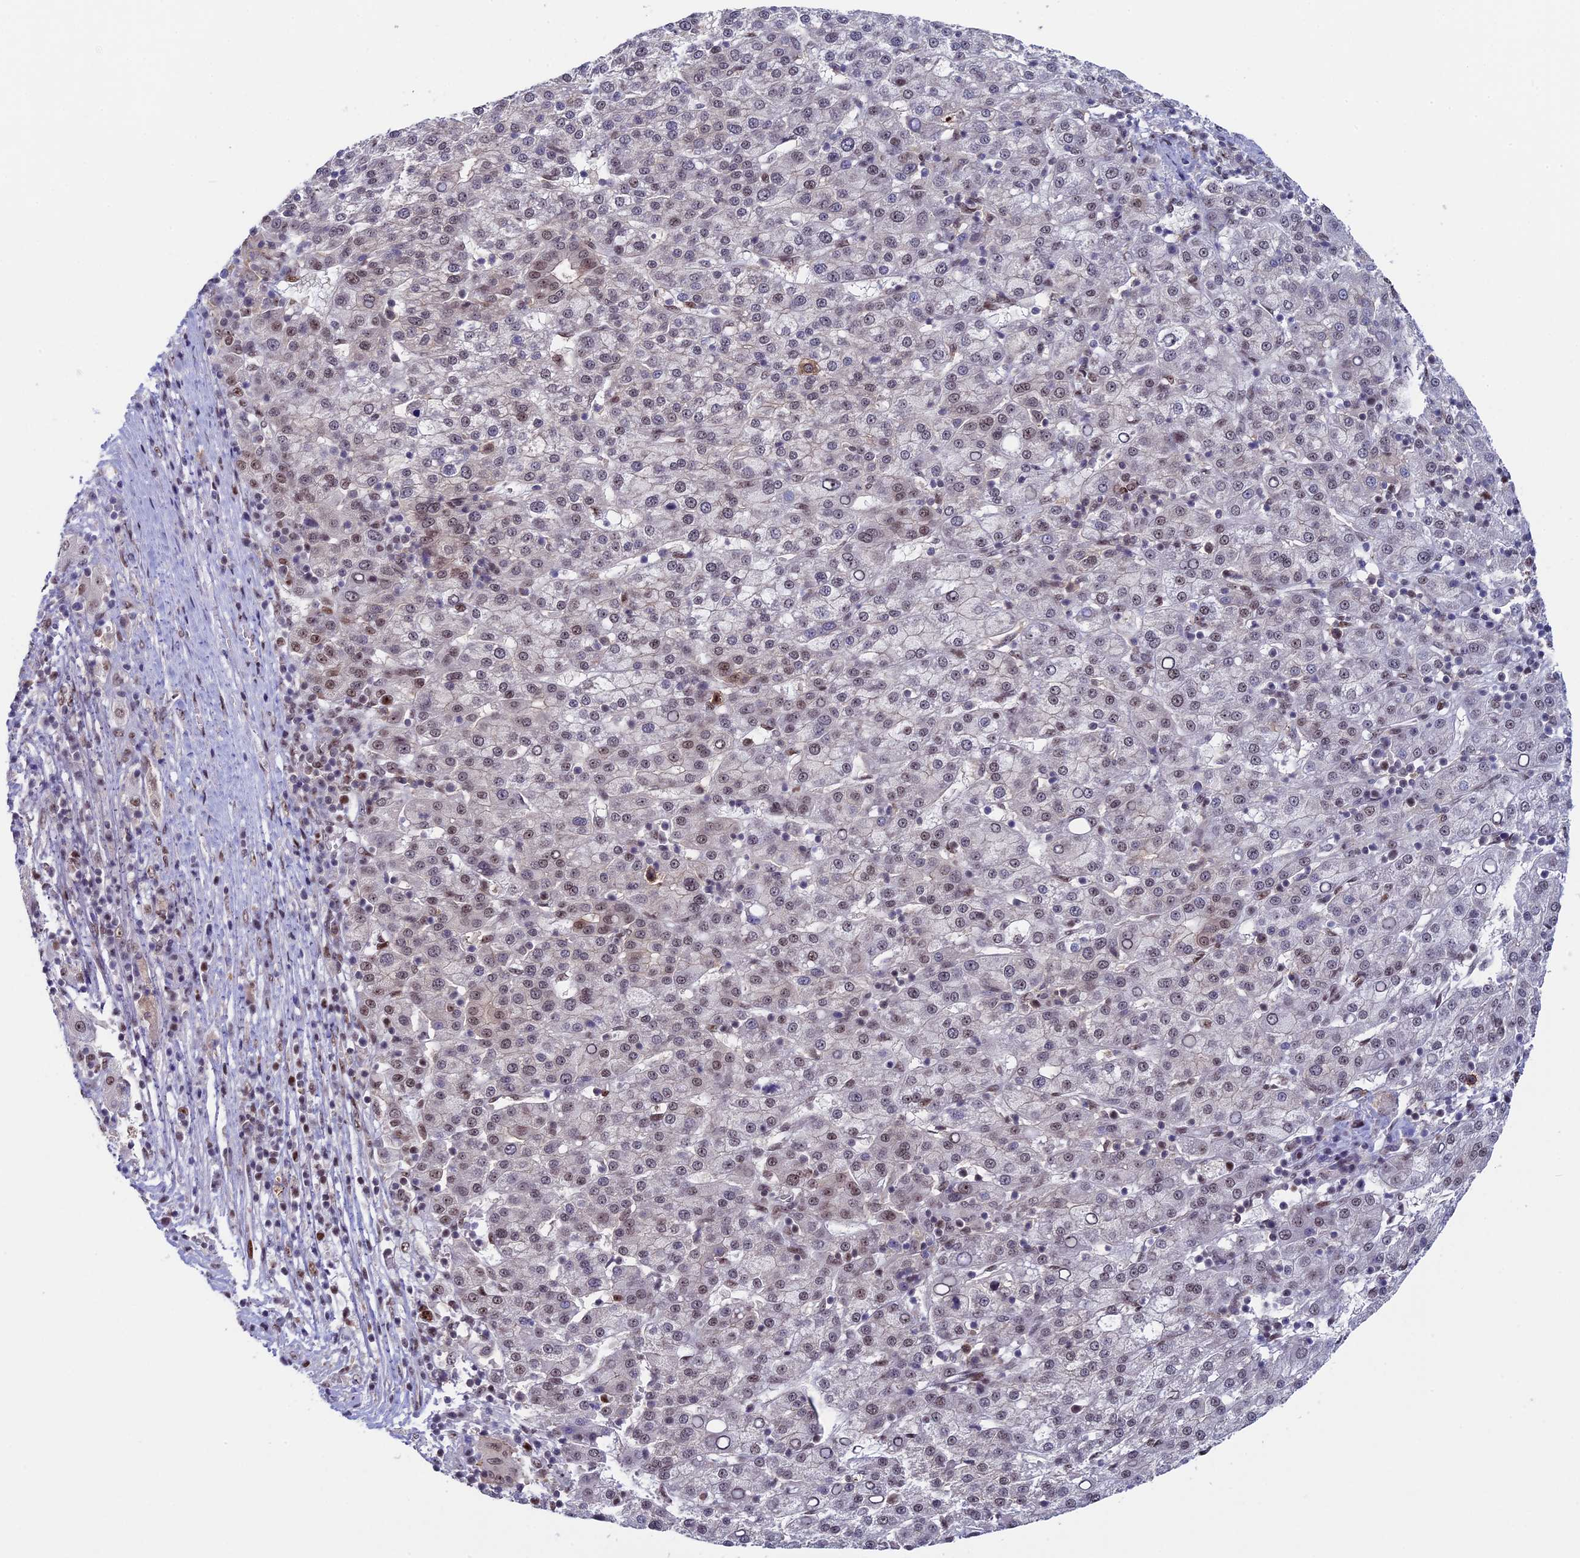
{"staining": {"intensity": "weak", "quantity": "<25%", "location": "nuclear"}, "tissue": "liver cancer", "cell_type": "Tumor cells", "image_type": "cancer", "snomed": [{"axis": "morphology", "description": "Carcinoma, Hepatocellular, NOS"}, {"axis": "topography", "description": "Liver"}], "caption": "Immunohistochemistry (IHC) image of human liver hepatocellular carcinoma stained for a protein (brown), which displays no positivity in tumor cells.", "gene": "CCDC86", "patient": {"sex": "female", "age": 58}}